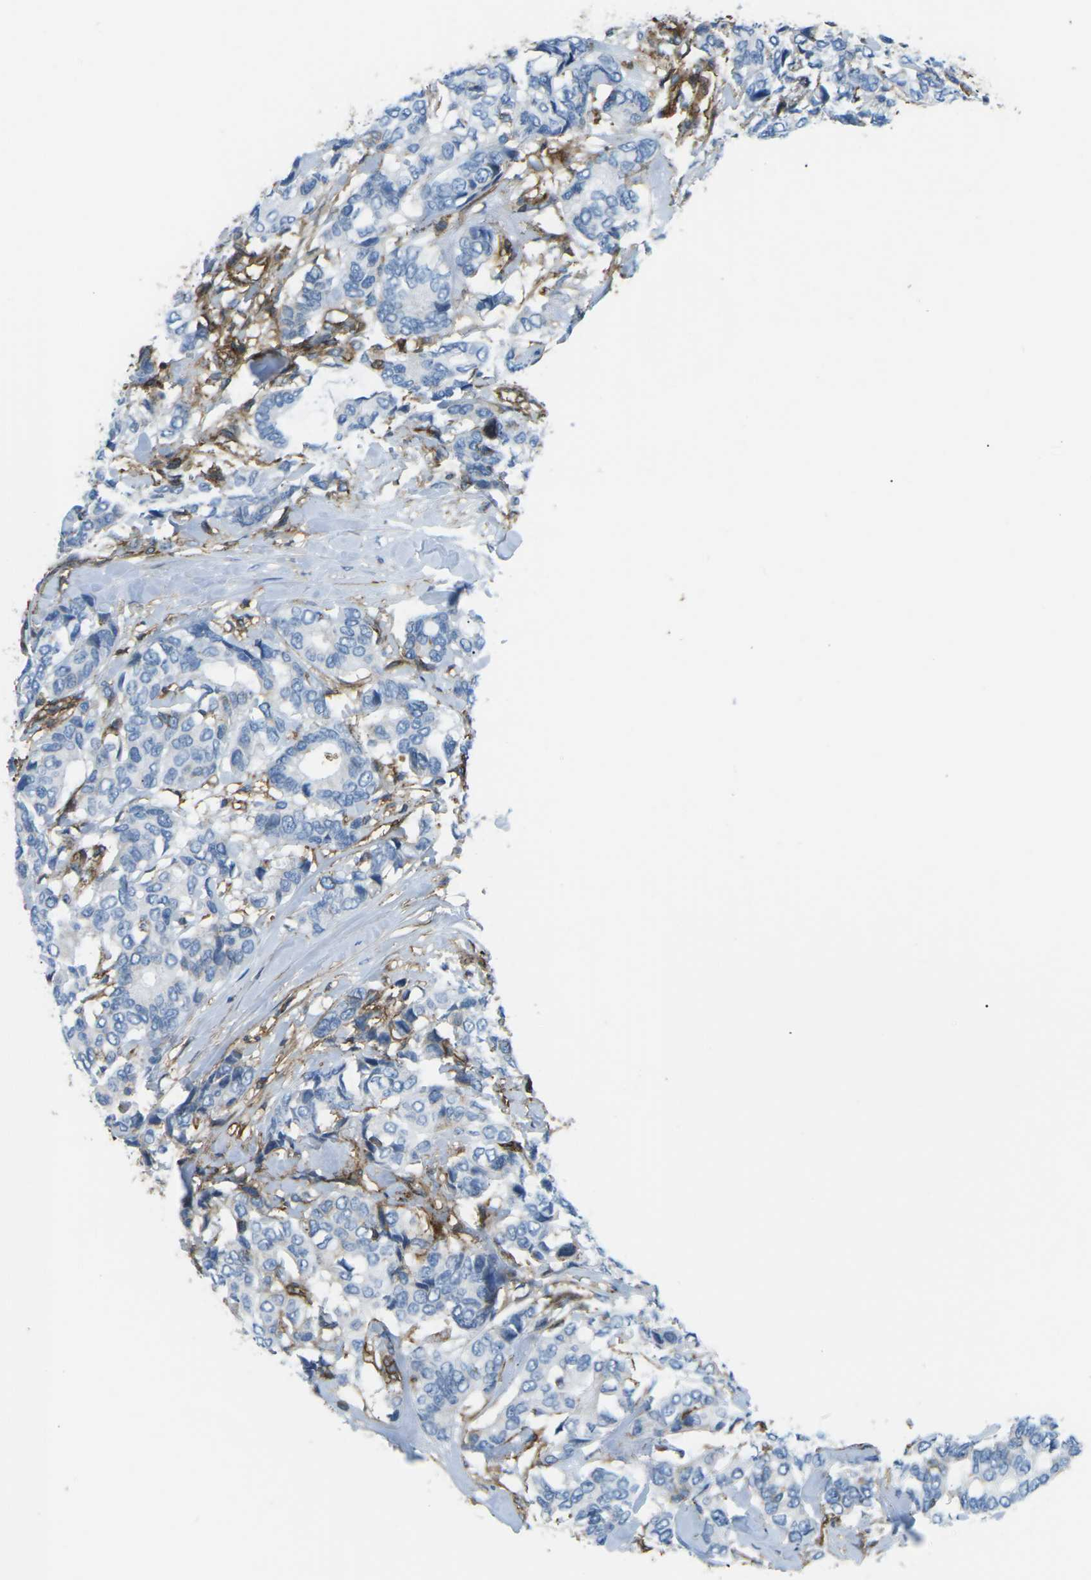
{"staining": {"intensity": "negative", "quantity": "none", "location": "none"}, "tissue": "breast cancer", "cell_type": "Tumor cells", "image_type": "cancer", "snomed": [{"axis": "morphology", "description": "Duct carcinoma"}, {"axis": "topography", "description": "Breast"}], "caption": "This is a photomicrograph of immunohistochemistry staining of breast cancer, which shows no staining in tumor cells.", "gene": "HLA-B", "patient": {"sex": "female", "age": 87}}